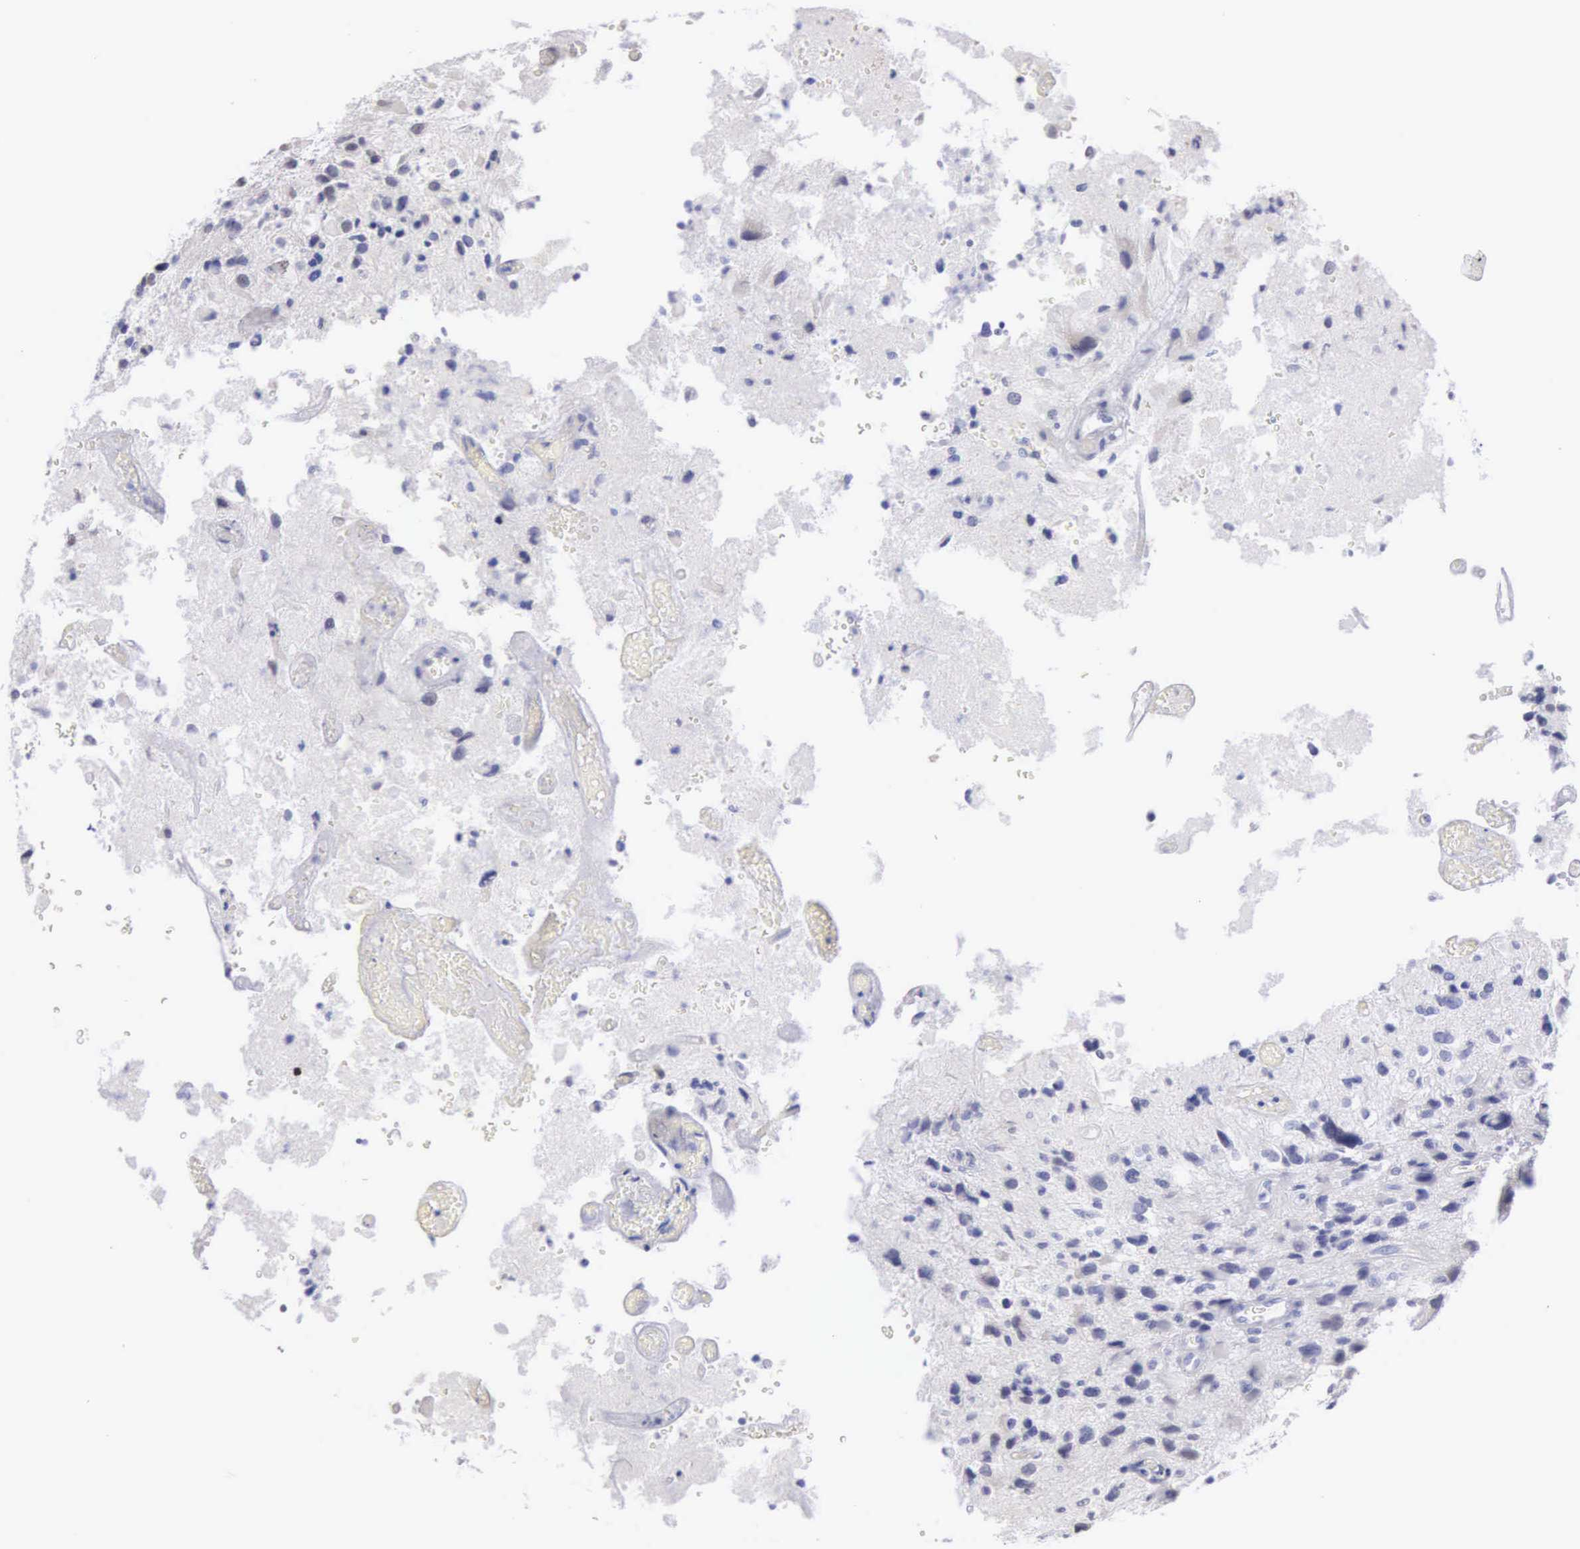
{"staining": {"intensity": "weak", "quantity": "<25%", "location": "nuclear"}, "tissue": "glioma", "cell_type": "Tumor cells", "image_type": "cancer", "snomed": [{"axis": "morphology", "description": "Glioma, malignant, High grade"}, {"axis": "topography", "description": "Brain"}], "caption": "Glioma was stained to show a protein in brown. There is no significant expression in tumor cells.", "gene": "HMGXB4", "patient": {"sex": "male", "age": 69}}